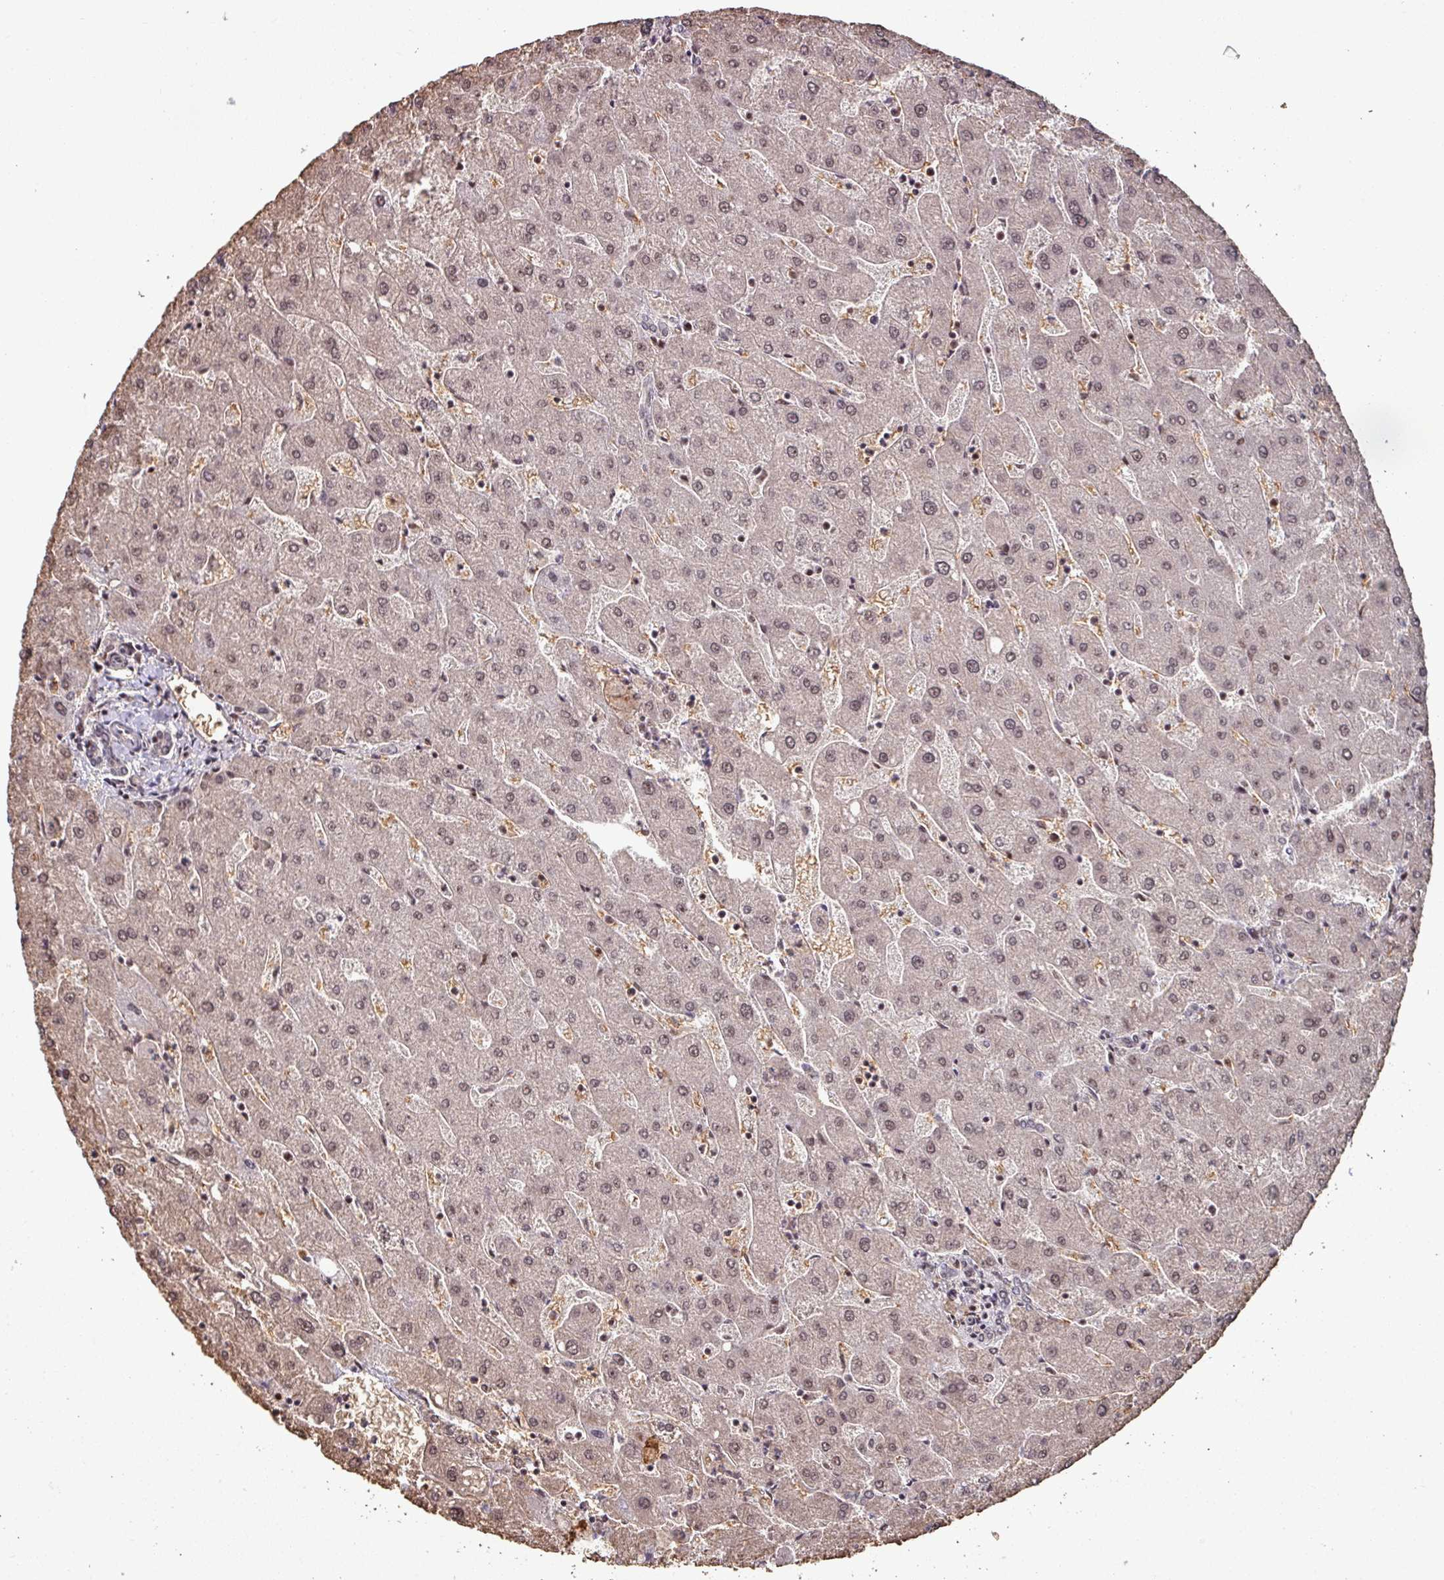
{"staining": {"intensity": "weak", "quantity": ">75%", "location": "nuclear"}, "tissue": "liver", "cell_type": "Cholangiocytes", "image_type": "normal", "snomed": [{"axis": "morphology", "description": "Normal tissue, NOS"}, {"axis": "topography", "description": "Liver"}], "caption": "About >75% of cholangiocytes in benign liver exhibit weak nuclear protein positivity as visualized by brown immunohistochemical staining.", "gene": "PHF23", "patient": {"sex": "male", "age": 67}}